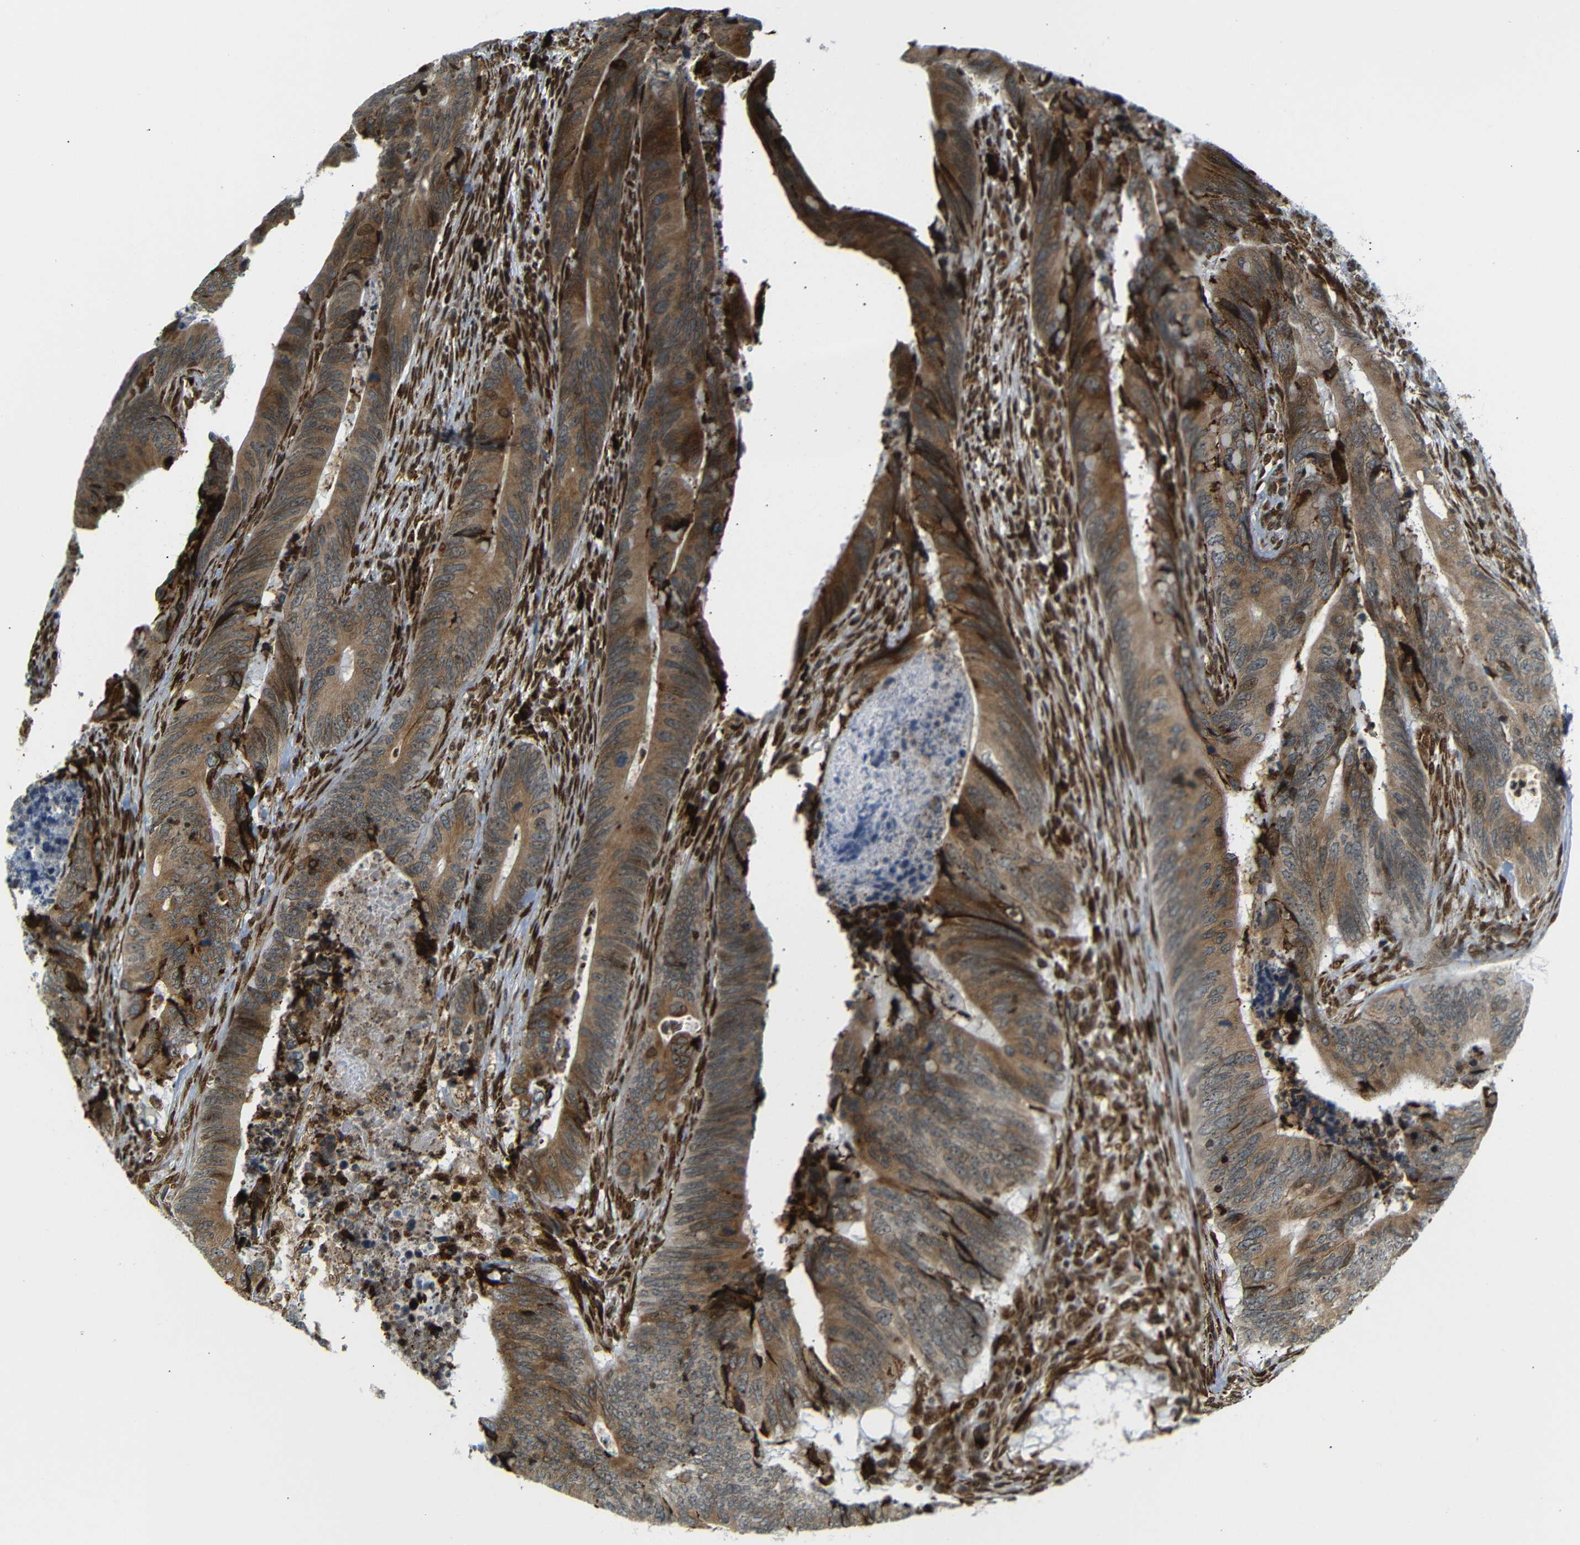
{"staining": {"intensity": "strong", "quantity": ">75%", "location": "cytoplasmic/membranous"}, "tissue": "colorectal cancer", "cell_type": "Tumor cells", "image_type": "cancer", "snomed": [{"axis": "morphology", "description": "Normal tissue, NOS"}, {"axis": "morphology", "description": "Adenocarcinoma, NOS"}, {"axis": "topography", "description": "Colon"}], "caption": "Adenocarcinoma (colorectal) tissue shows strong cytoplasmic/membranous staining in about >75% of tumor cells (DAB (3,3'-diaminobenzidine) IHC with brightfield microscopy, high magnification).", "gene": "SPCS2", "patient": {"sex": "male", "age": 56}}